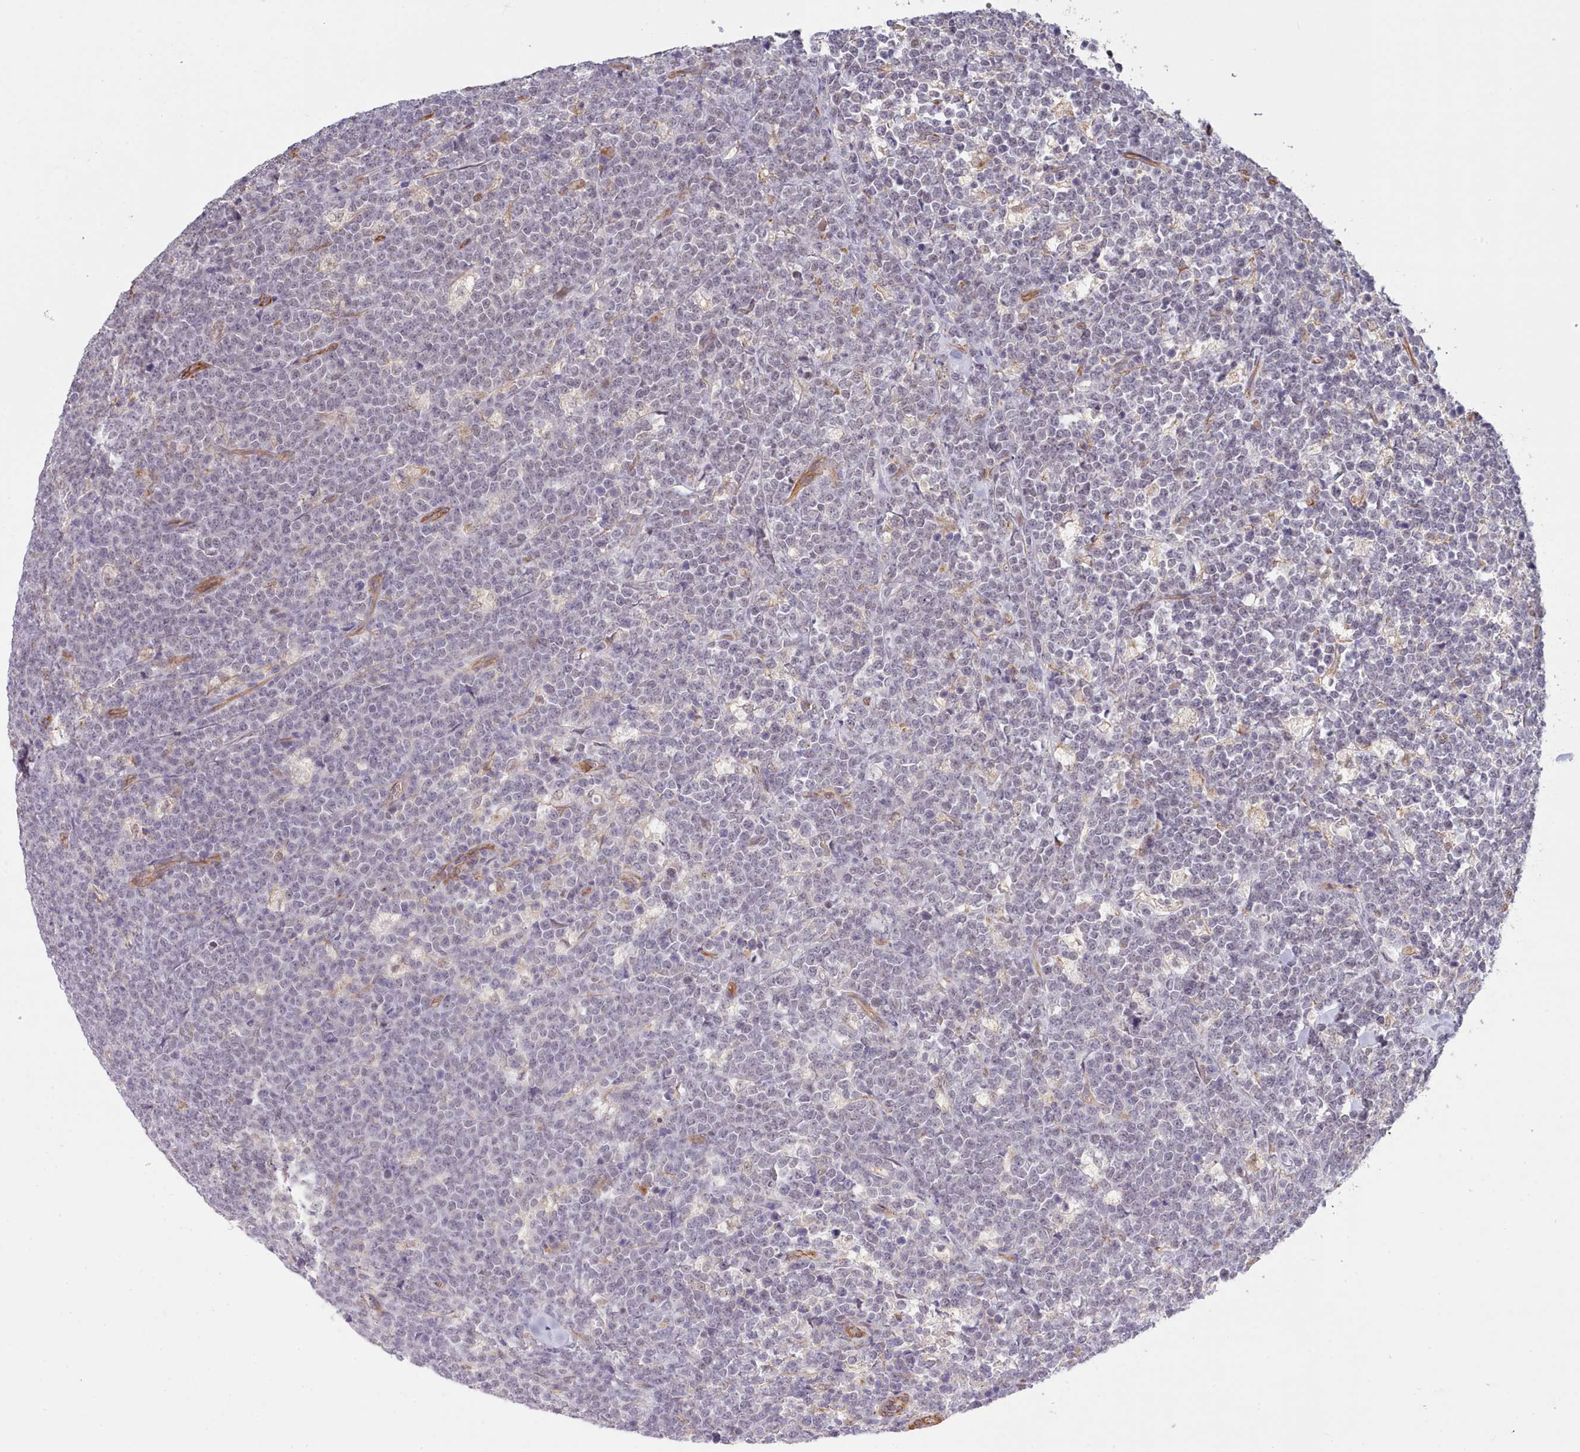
{"staining": {"intensity": "negative", "quantity": "none", "location": "none"}, "tissue": "lymphoma", "cell_type": "Tumor cells", "image_type": "cancer", "snomed": [{"axis": "morphology", "description": "Malignant lymphoma, non-Hodgkin's type, High grade"}, {"axis": "topography", "description": "Small intestine"}], "caption": "Human malignant lymphoma, non-Hodgkin's type (high-grade) stained for a protein using immunohistochemistry exhibits no expression in tumor cells.", "gene": "ZC3H13", "patient": {"sex": "male", "age": 8}}